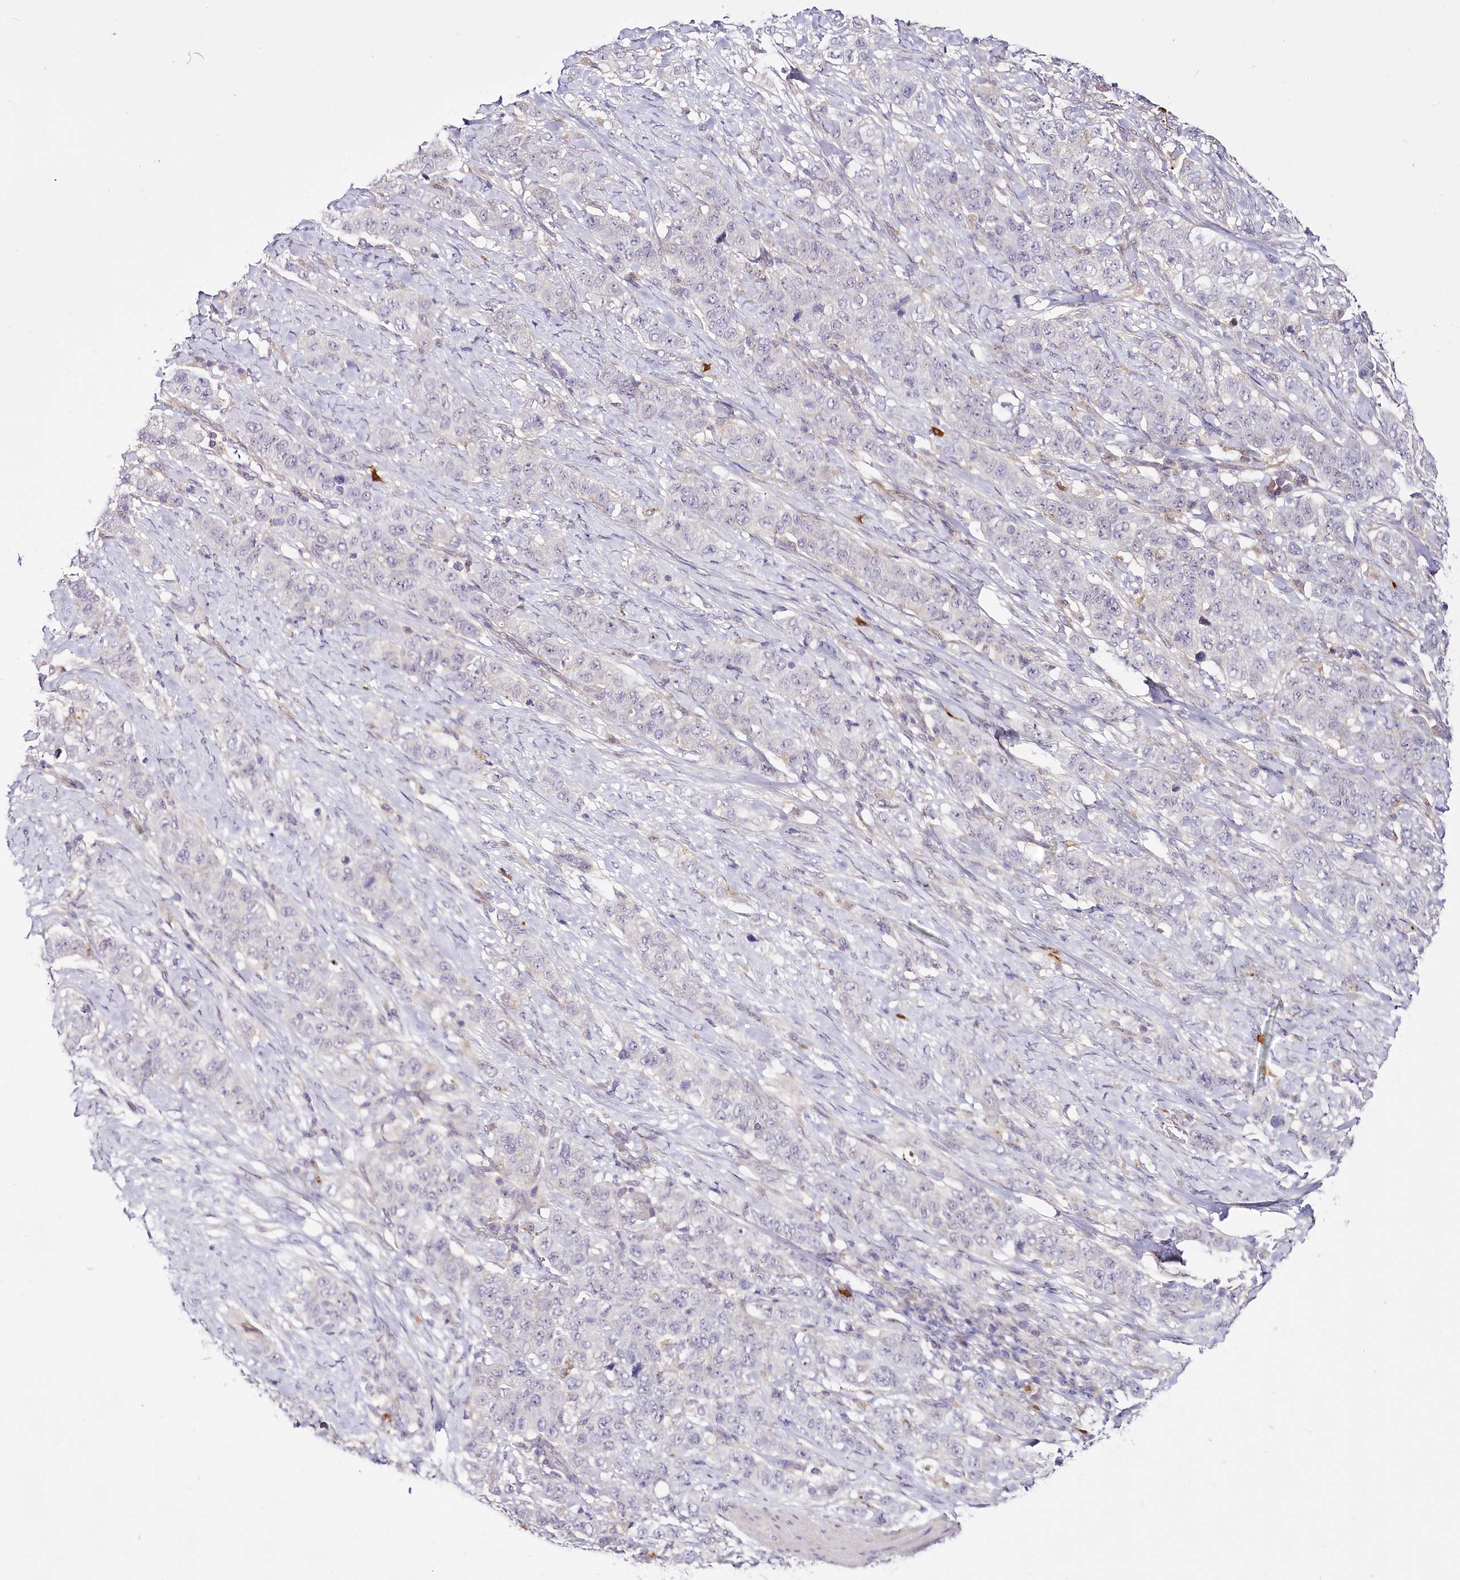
{"staining": {"intensity": "negative", "quantity": "none", "location": "none"}, "tissue": "stomach cancer", "cell_type": "Tumor cells", "image_type": "cancer", "snomed": [{"axis": "morphology", "description": "Adenocarcinoma, NOS"}, {"axis": "topography", "description": "Stomach"}], "caption": "Tumor cells show no significant protein positivity in adenocarcinoma (stomach).", "gene": "VWA5A", "patient": {"sex": "male", "age": 48}}